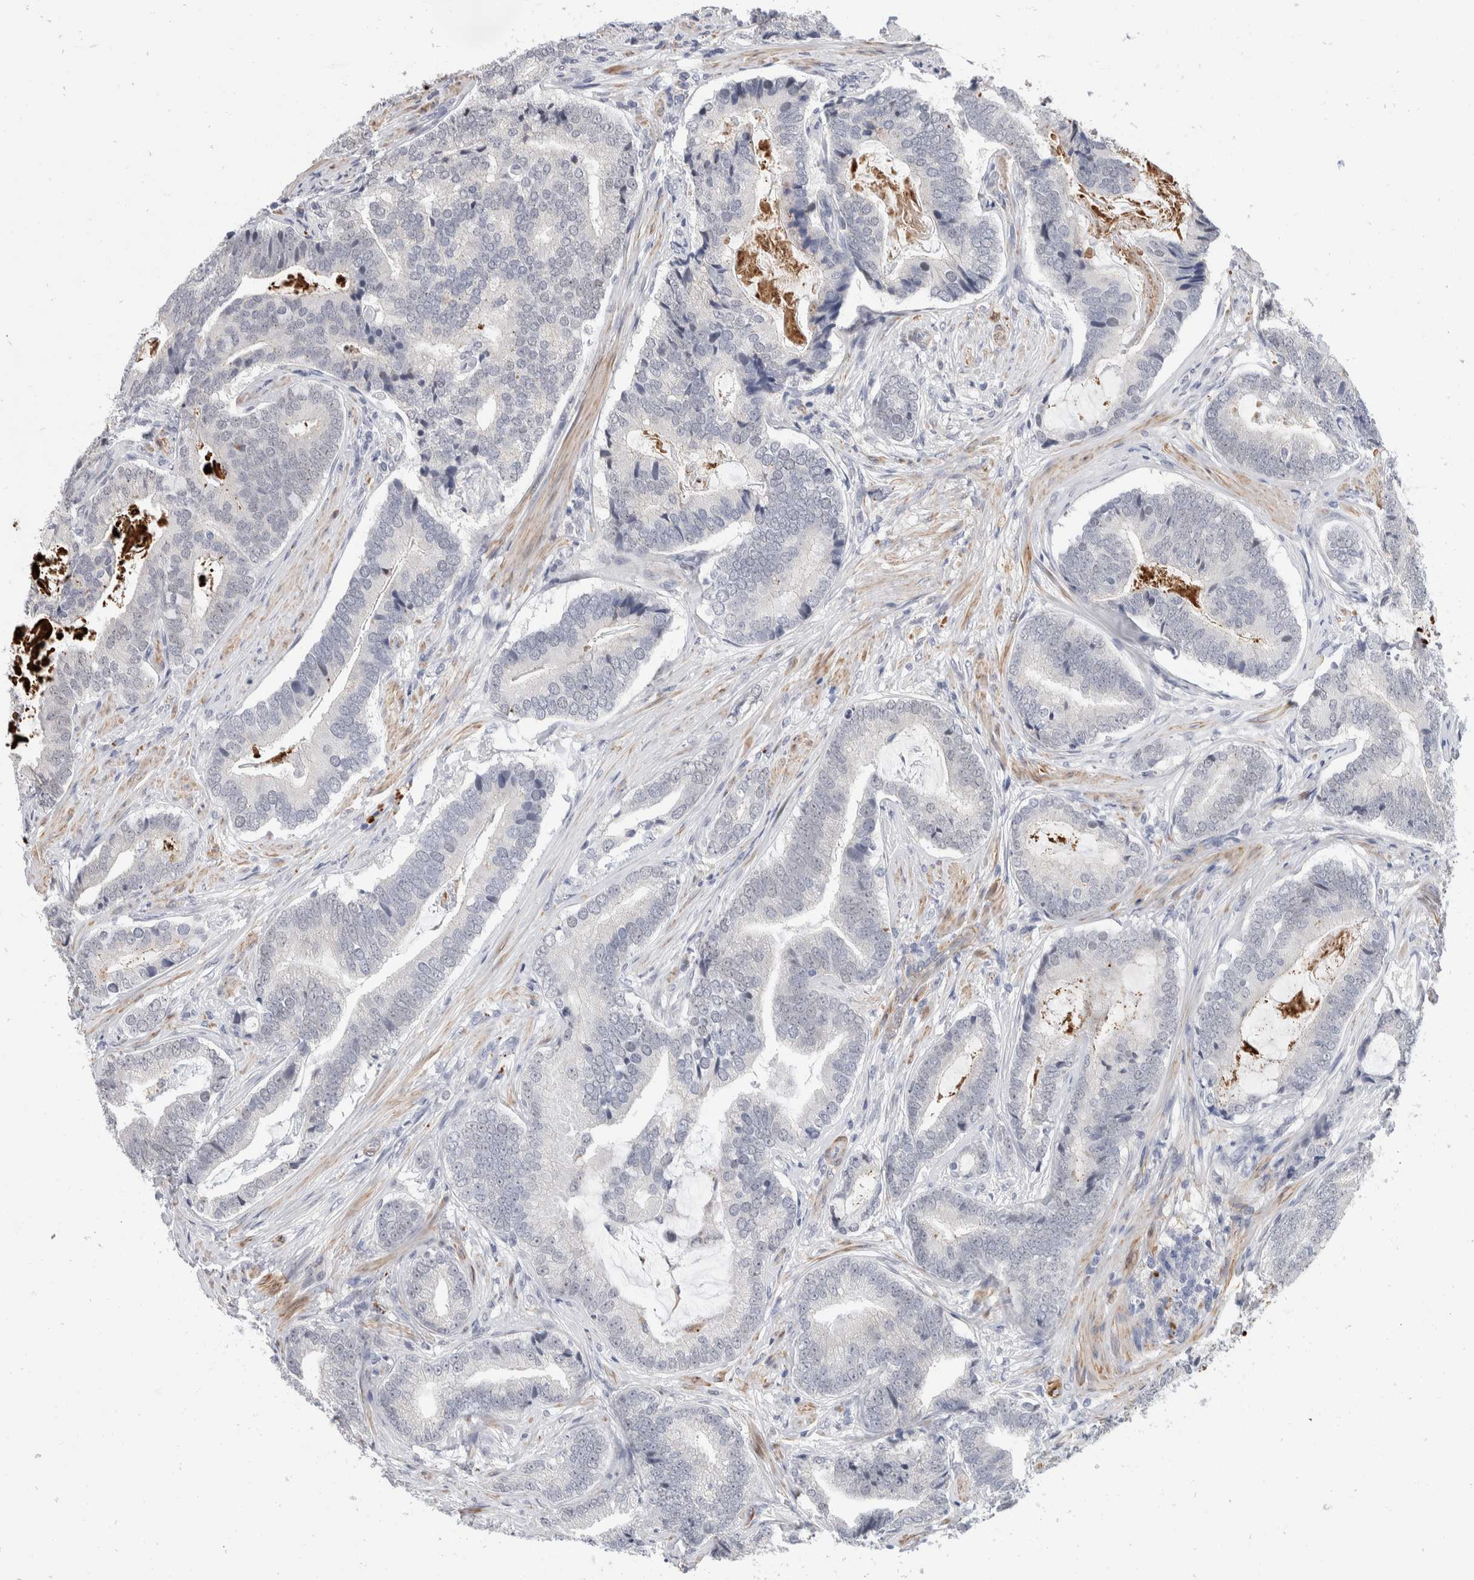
{"staining": {"intensity": "negative", "quantity": "none", "location": "none"}, "tissue": "prostate cancer", "cell_type": "Tumor cells", "image_type": "cancer", "snomed": [{"axis": "morphology", "description": "Adenocarcinoma, High grade"}, {"axis": "topography", "description": "Prostate"}], "caption": "Histopathology image shows no protein staining in tumor cells of prostate adenocarcinoma (high-grade) tissue. Nuclei are stained in blue.", "gene": "CATSPERD", "patient": {"sex": "male", "age": 55}}